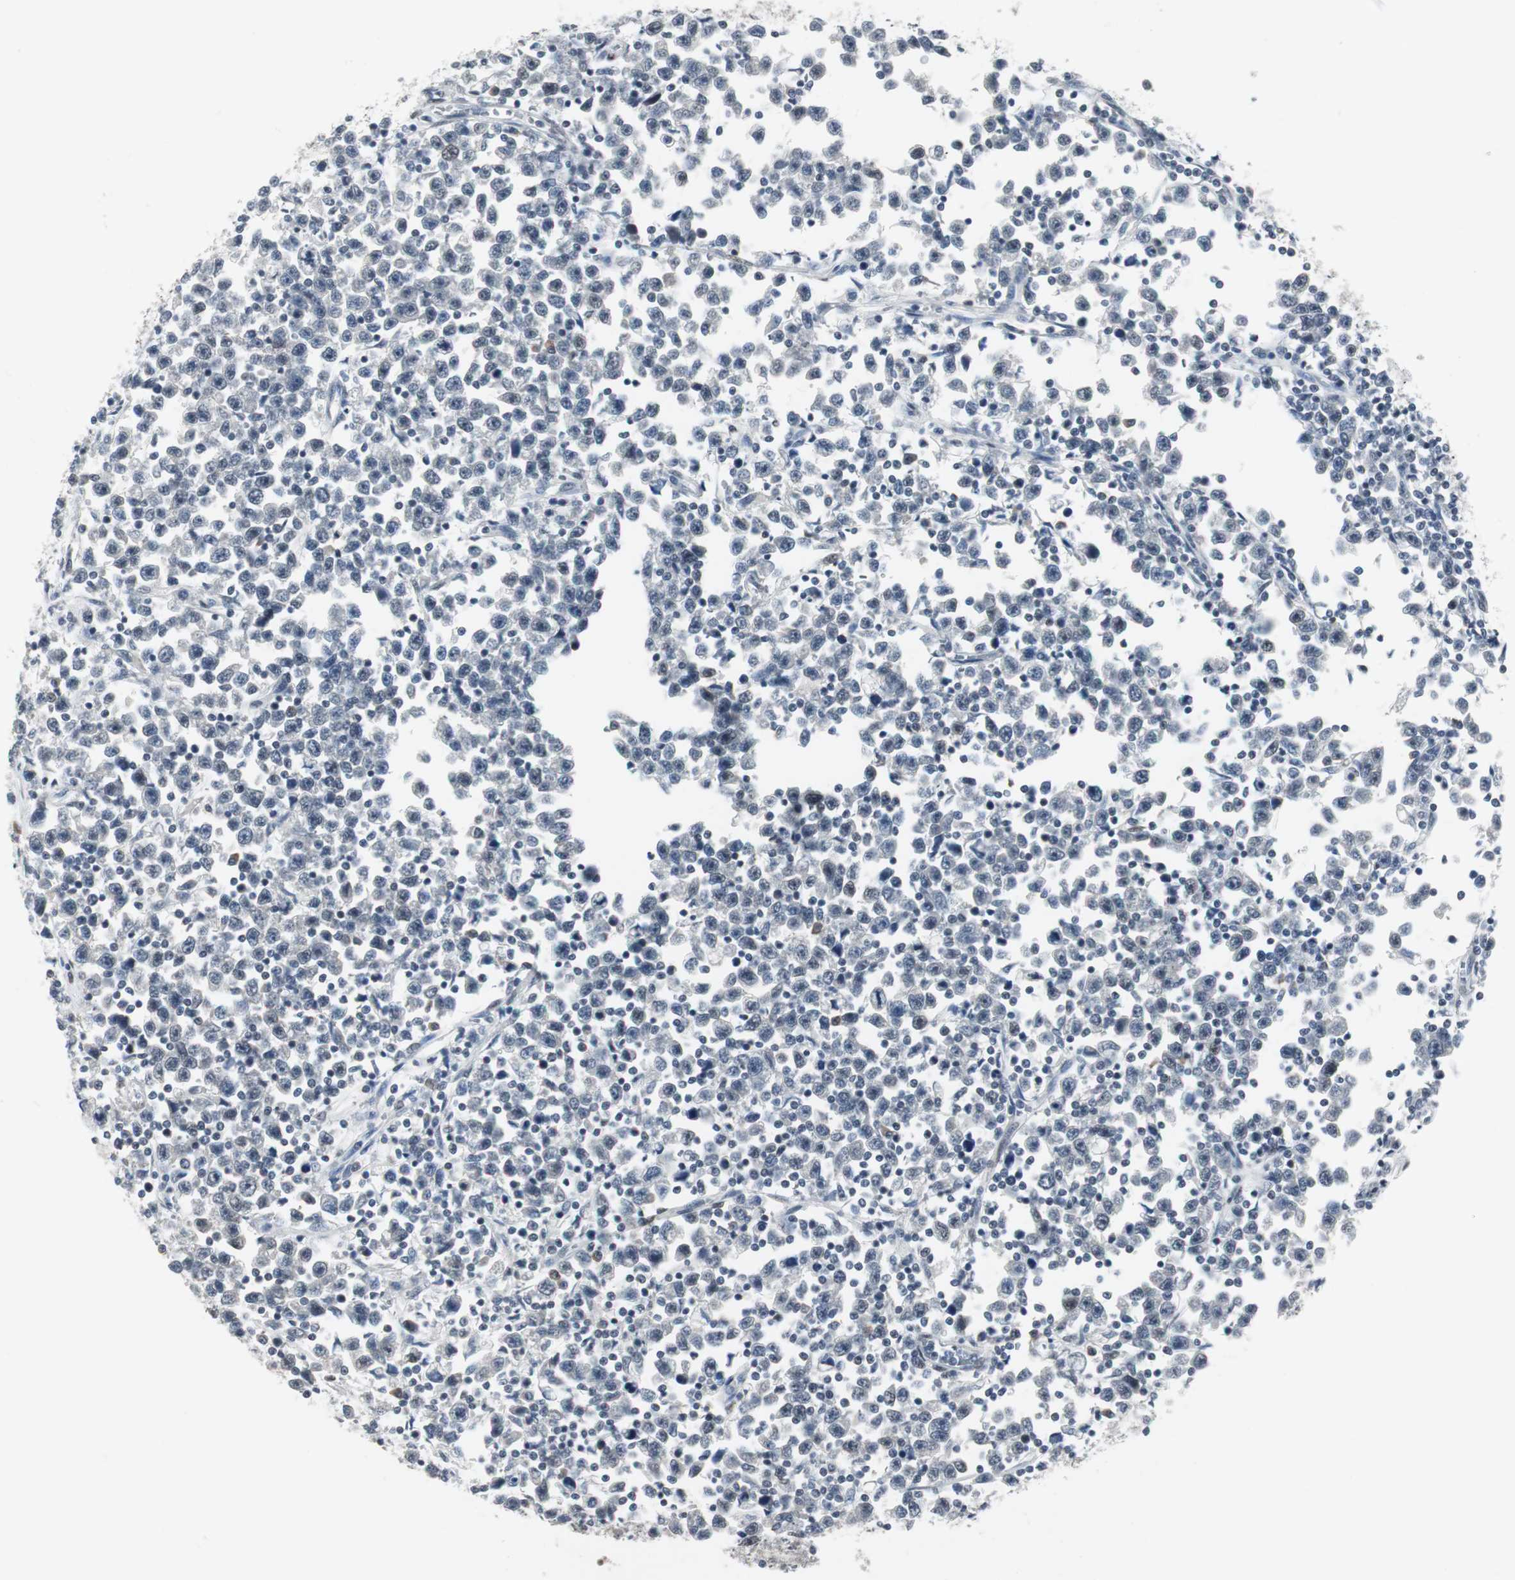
{"staining": {"intensity": "weak", "quantity": "<25%", "location": "nuclear"}, "tissue": "testis cancer", "cell_type": "Tumor cells", "image_type": "cancer", "snomed": [{"axis": "morphology", "description": "Seminoma, NOS"}, {"axis": "topography", "description": "Testis"}], "caption": "High magnification brightfield microscopy of testis cancer stained with DAB (3,3'-diaminobenzidine) (brown) and counterstained with hematoxylin (blue): tumor cells show no significant expression.", "gene": "ELK1", "patient": {"sex": "male", "age": 43}}